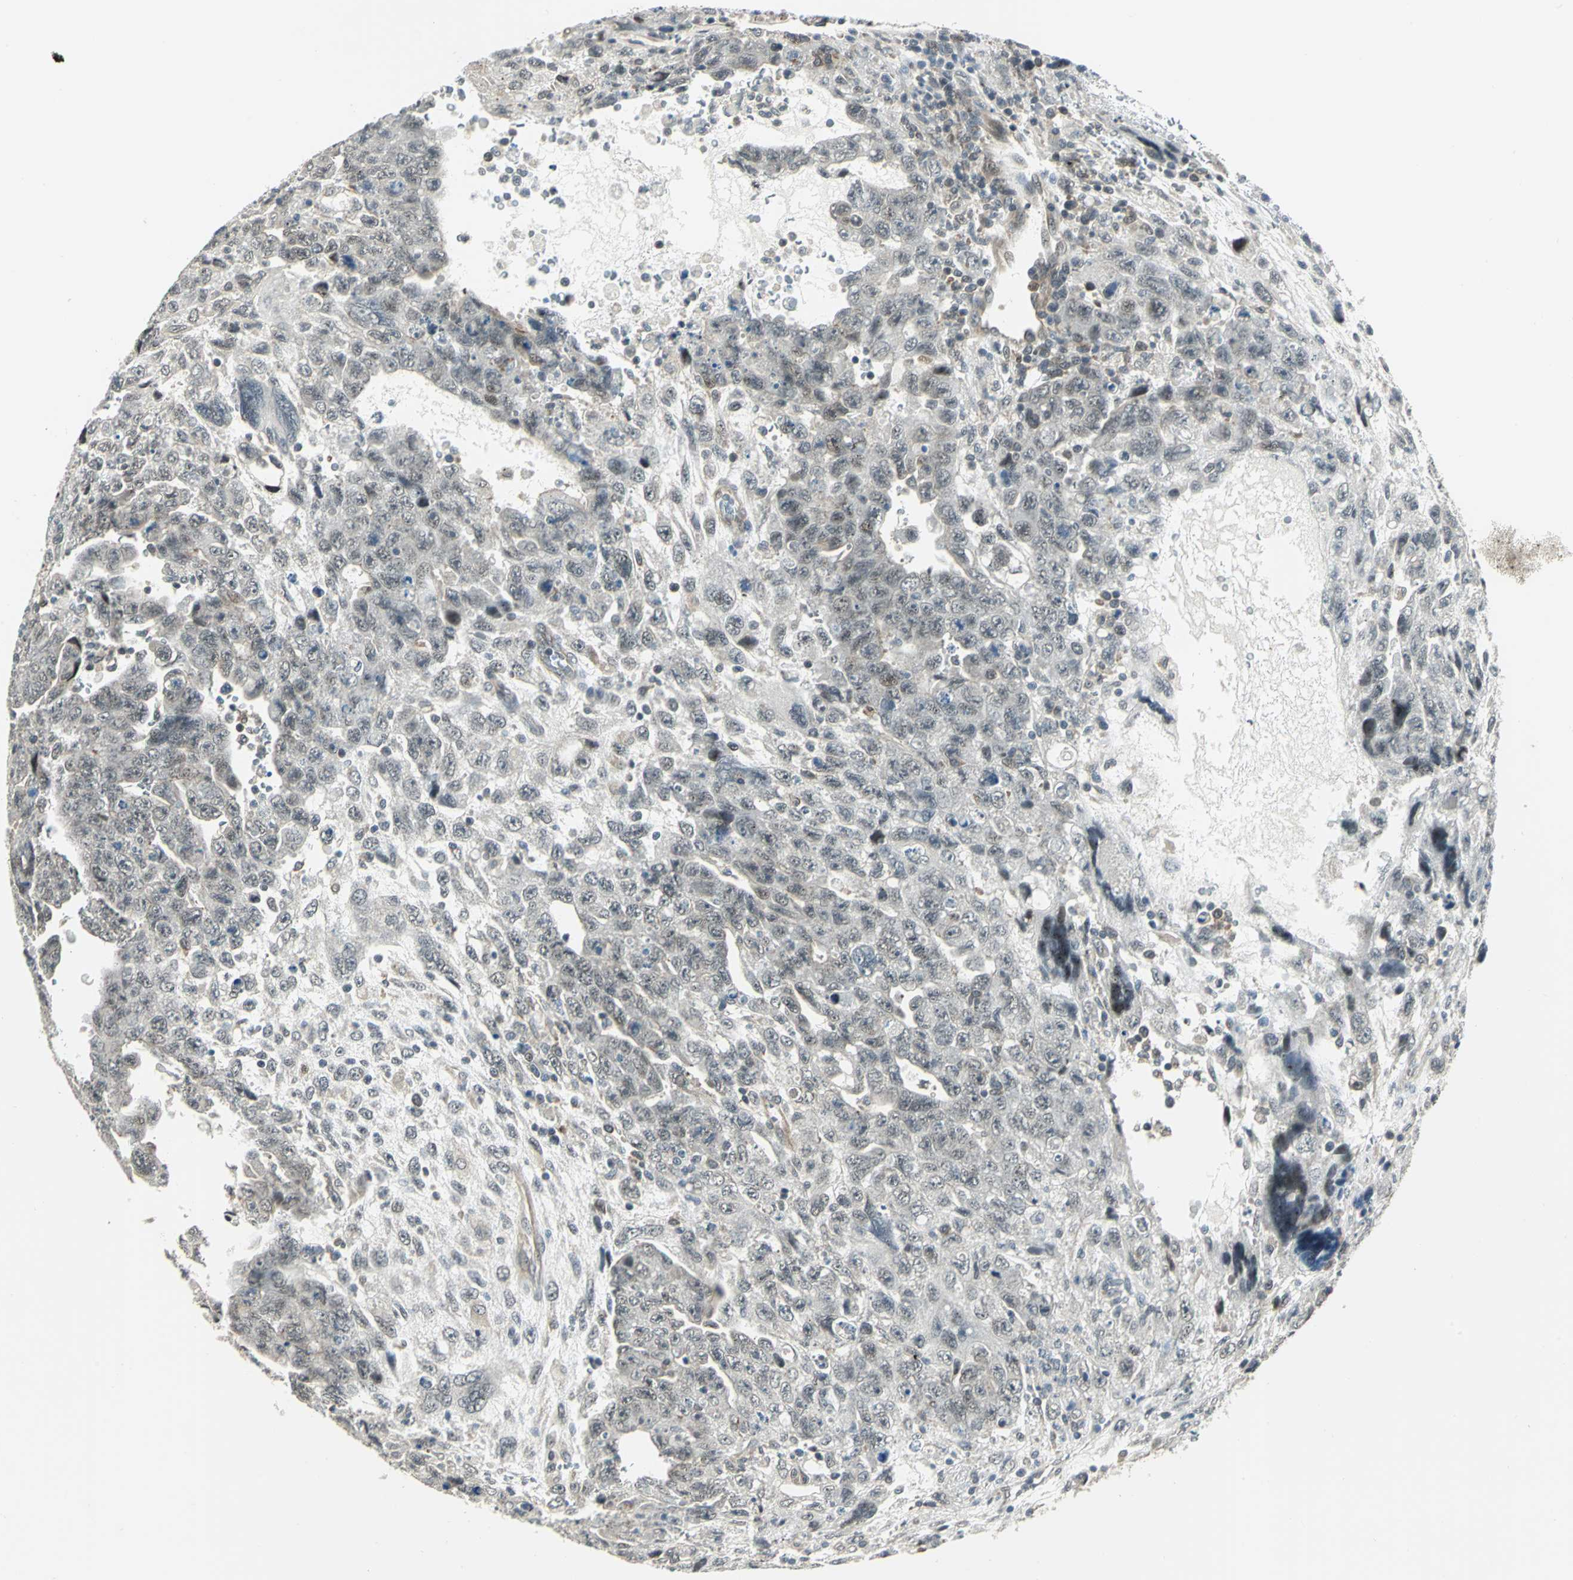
{"staining": {"intensity": "weak", "quantity": "<25%", "location": "cytoplasmic/membranous,nuclear"}, "tissue": "testis cancer", "cell_type": "Tumor cells", "image_type": "cancer", "snomed": [{"axis": "morphology", "description": "Carcinoma, Embryonal, NOS"}, {"axis": "topography", "description": "Testis"}], "caption": "Micrograph shows no significant protein staining in tumor cells of testis embryonal carcinoma. (Brightfield microscopy of DAB IHC at high magnification).", "gene": "PLAGL2", "patient": {"sex": "male", "age": 28}}